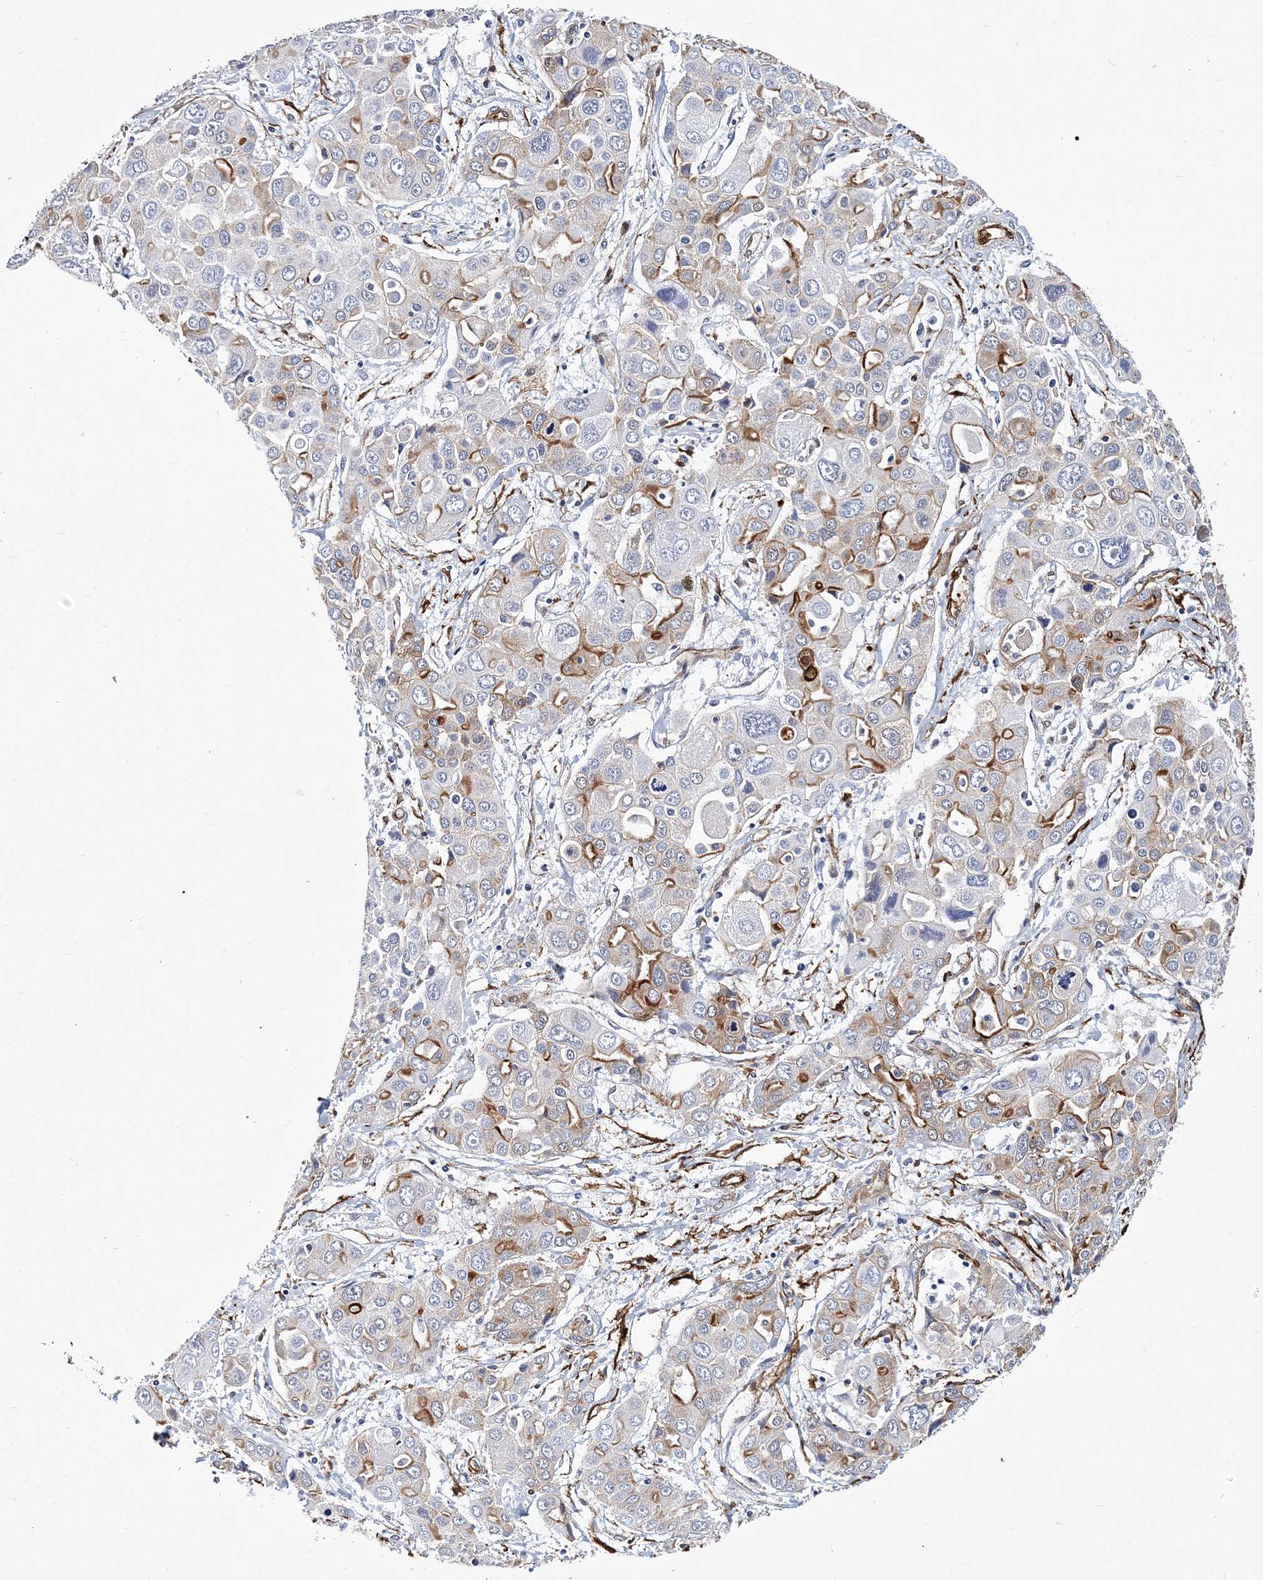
{"staining": {"intensity": "moderate", "quantity": "25%-75%", "location": "cytoplasmic/membranous"}, "tissue": "liver cancer", "cell_type": "Tumor cells", "image_type": "cancer", "snomed": [{"axis": "morphology", "description": "Cholangiocarcinoma"}, {"axis": "topography", "description": "Liver"}], "caption": "Liver cholangiocarcinoma tissue displays moderate cytoplasmic/membranous positivity in about 25%-75% of tumor cells", "gene": "ITGA2B", "patient": {"sex": "male", "age": 67}}